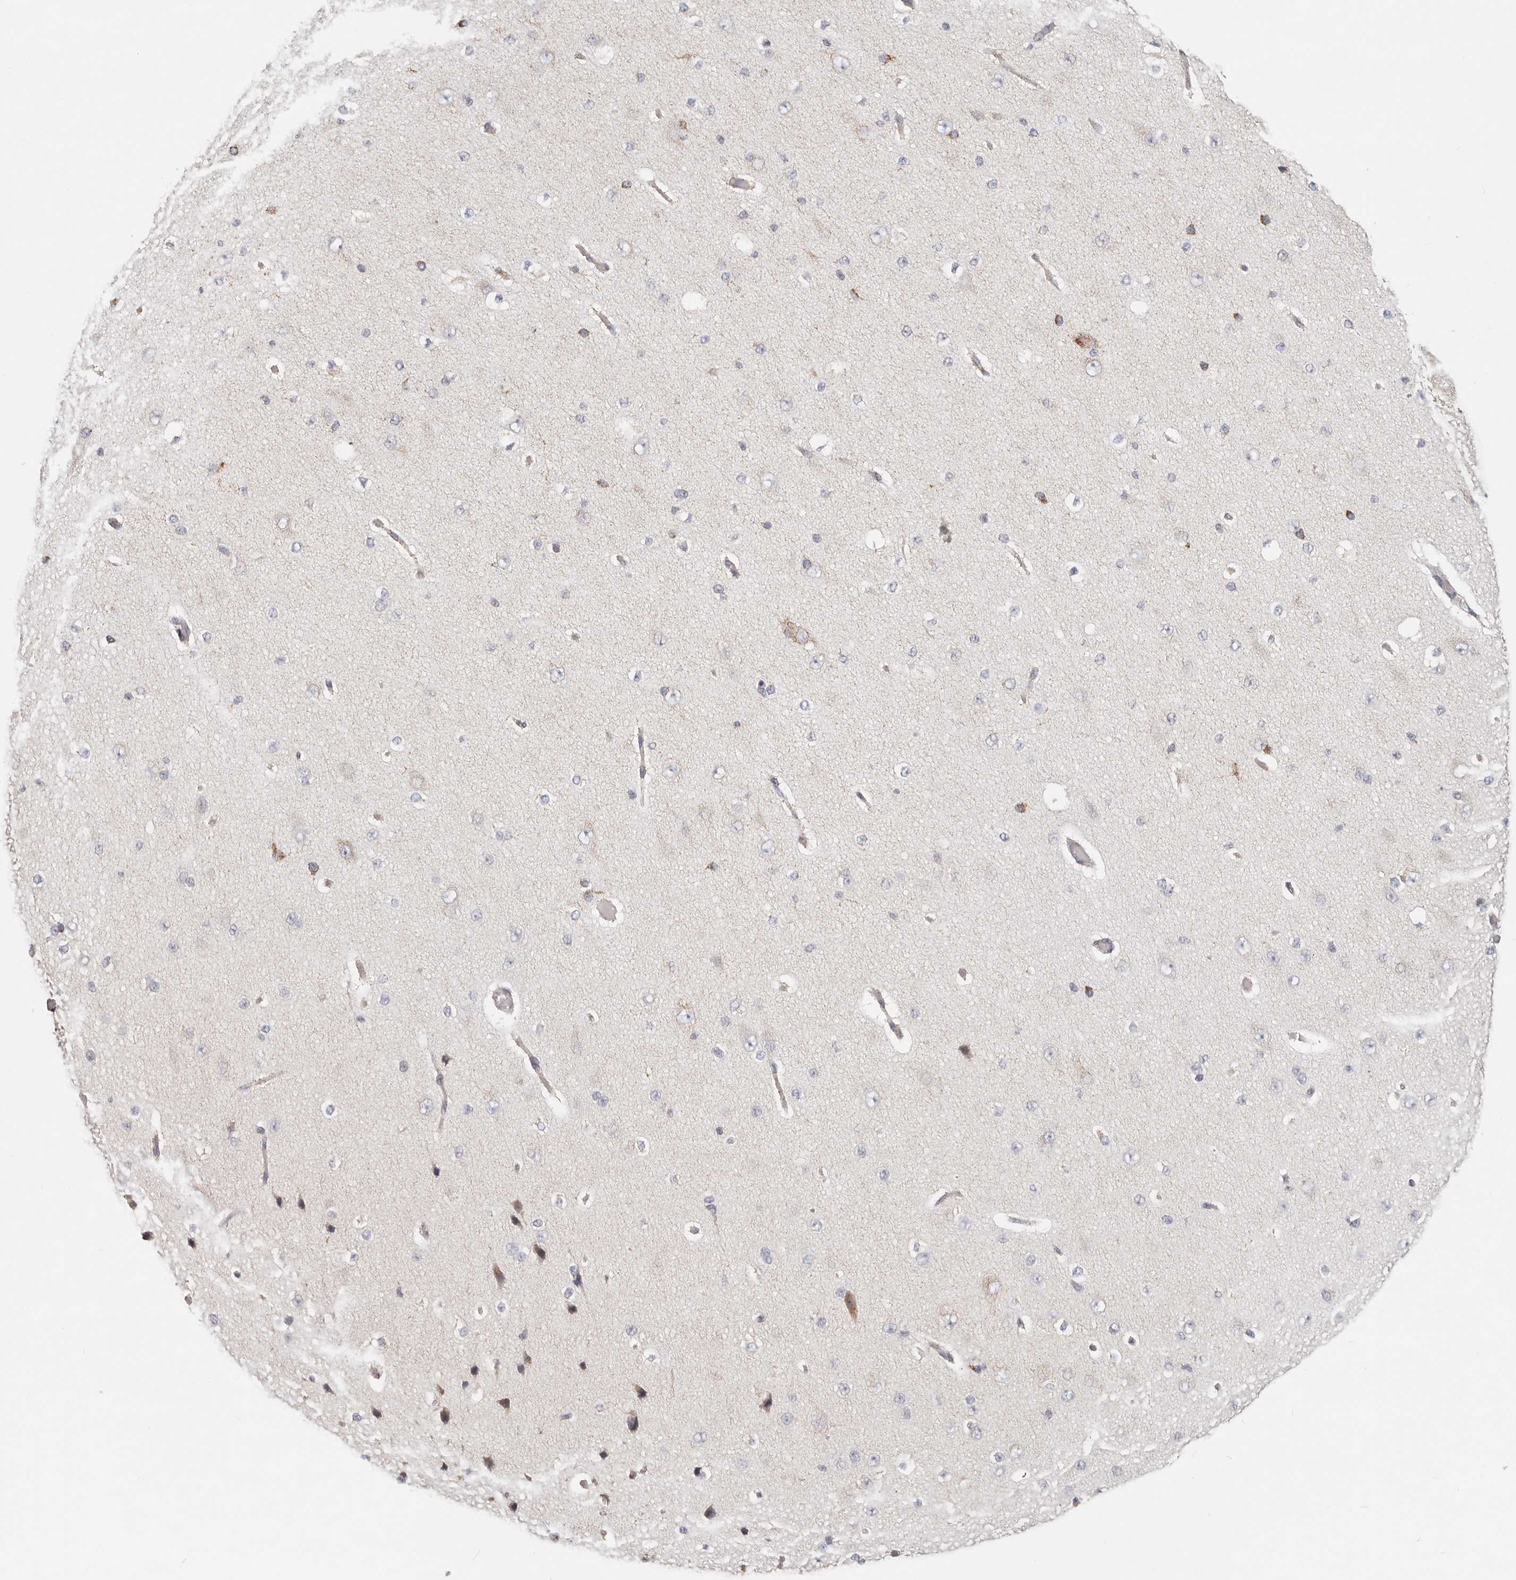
{"staining": {"intensity": "weak", "quantity": "<25%", "location": "cytoplasmic/membranous"}, "tissue": "cerebral cortex", "cell_type": "Endothelial cells", "image_type": "normal", "snomed": [{"axis": "morphology", "description": "Normal tissue, NOS"}, {"axis": "morphology", "description": "Developmental malformation"}, {"axis": "topography", "description": "Cerebral cortex"}], "caption": "Protein analysis of unremarkable cerebral cortex shows no significant expression in endothelial cells.", "gene": "AFDN", "patient": {"sex": "female", "age": 30}}